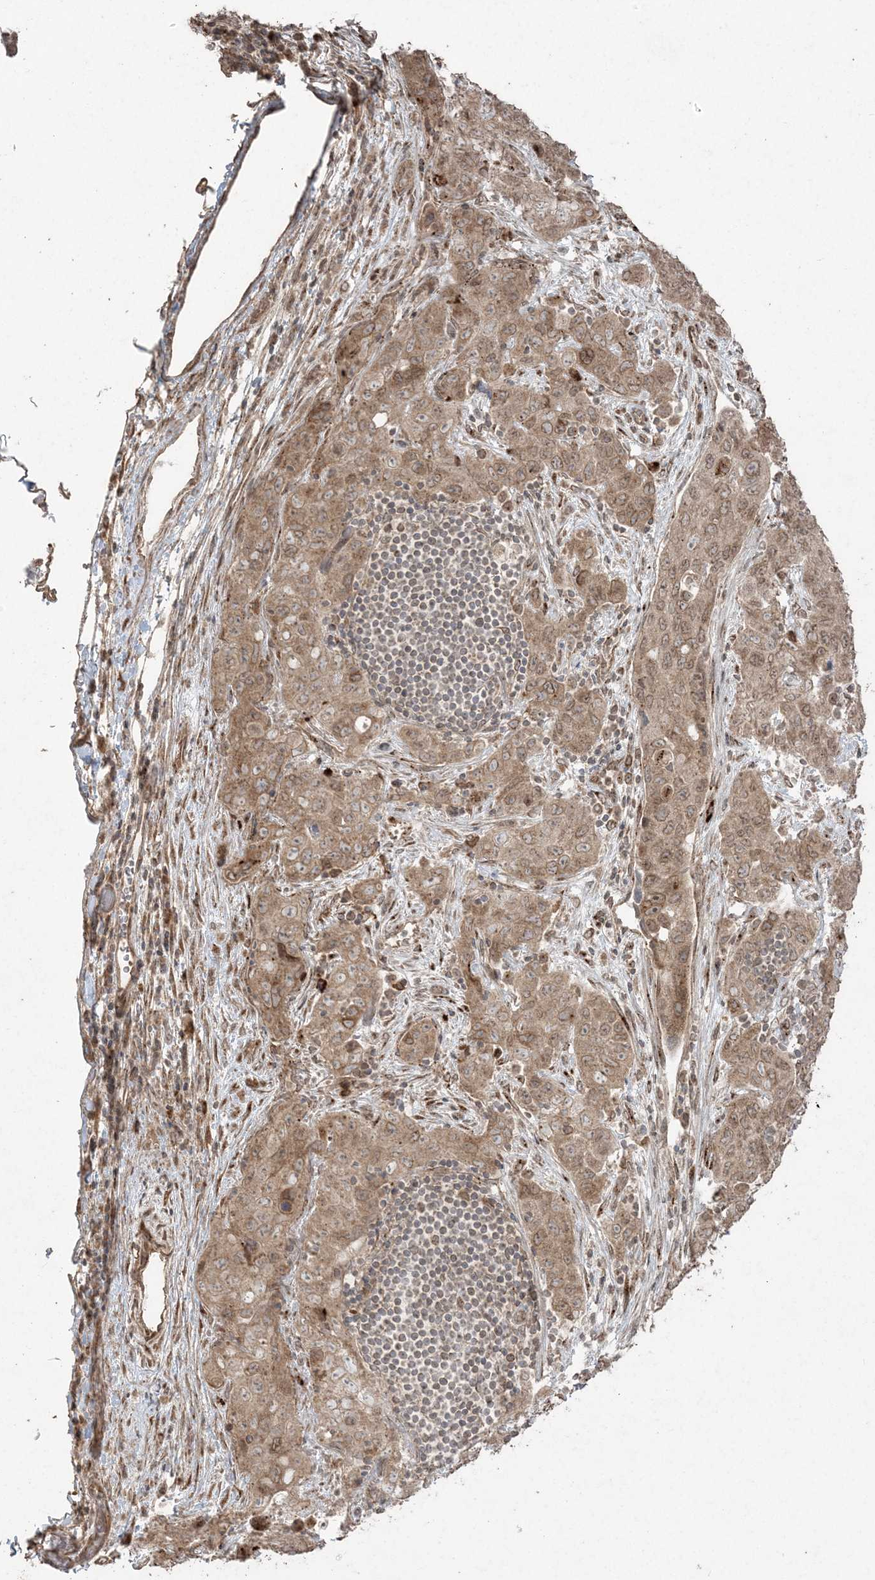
{"staining": {"intensity": "moderate", "quantity": ">75%", "location": "cytoplasmic/membranous,nuclear"}, "tissue": "stomach cancer", "cell_type": "Tumor cells", "image_type": "cancer", "snomed": [{"axis": "morphology", "description": "Normal tissue, NOS"}, {"axis": "morphology", "description": "Adenocarcinoma, NOS"}, {"axis": "topography", "description": "Lymph node"}, {"axis": "topography", "description": "Stomach"}], "caption": "Stomach adenocarcinoma stained with a protein marker demonstrates moderate staining in tumor cells.", "gene": "DDX19B", "patient": {"sex": "male", "age": 48}}